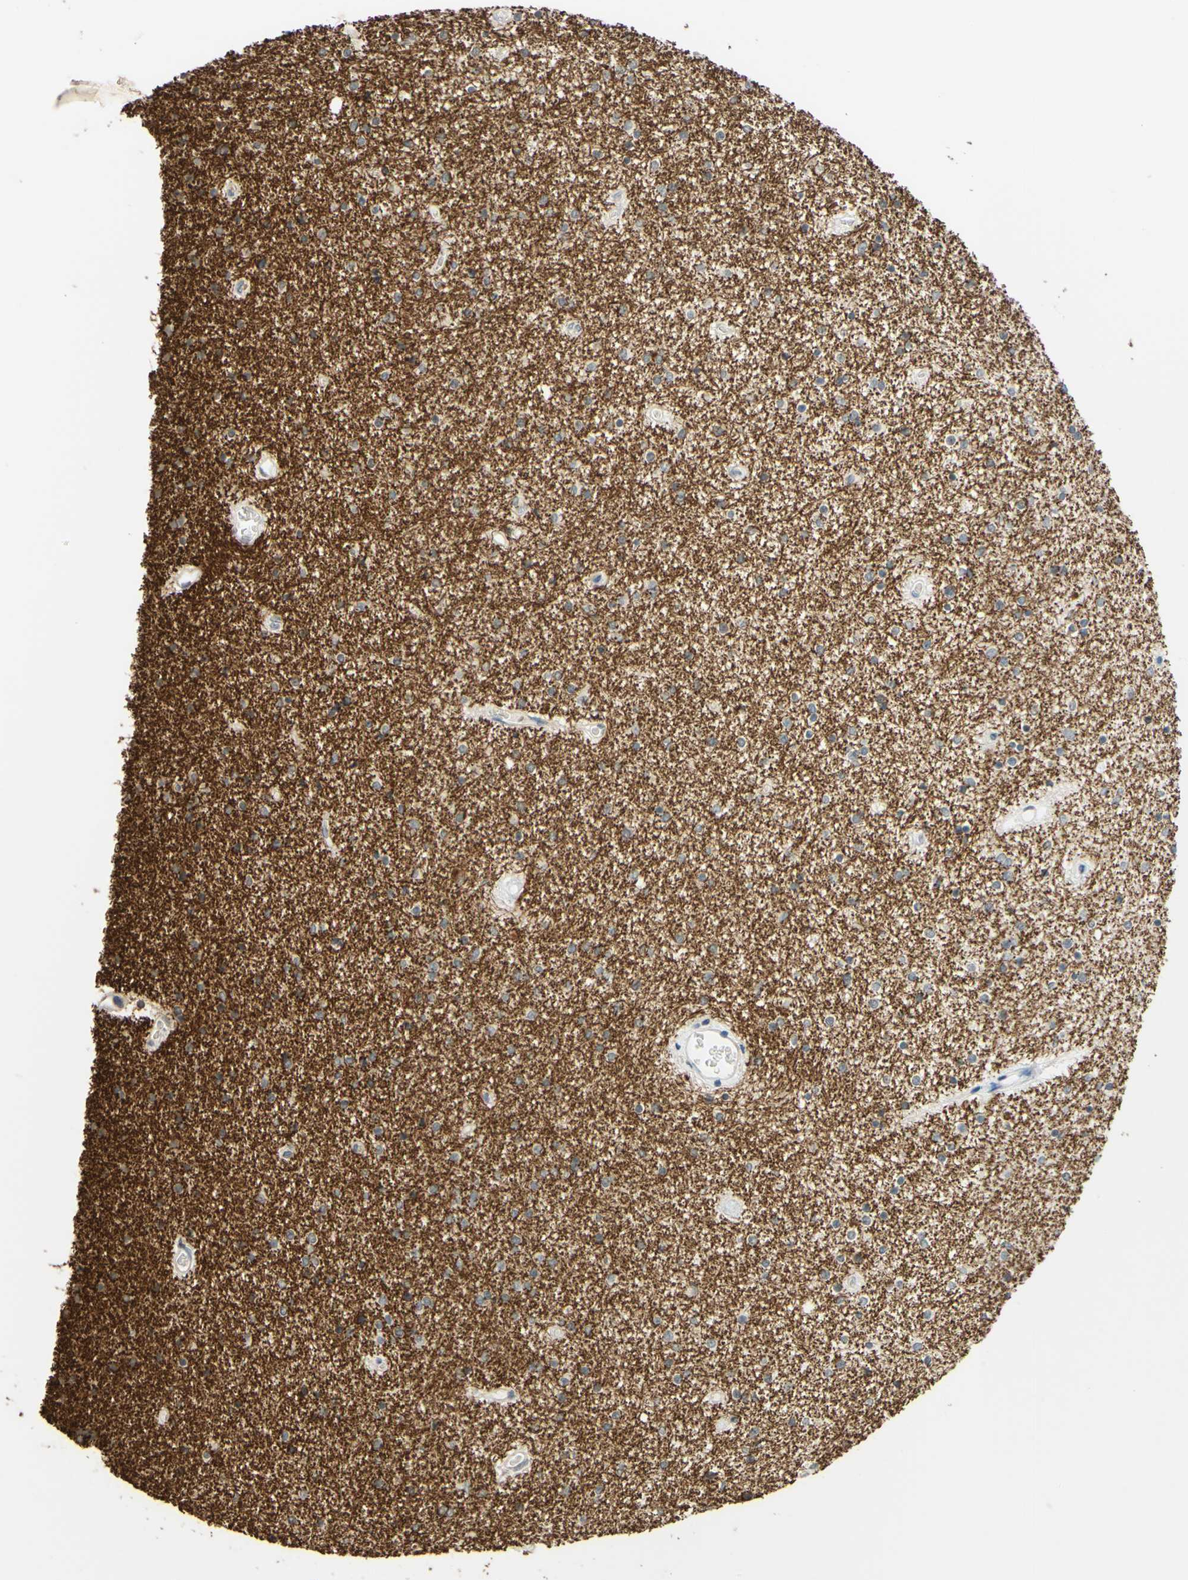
{"staining": {"intensity": "negative", "quantity": "none", "location": "none"}, "tissue": "caudate", "cell_type": "Glial cells", "image_type": "normal", "snomed": [{"axis": "morphology", "description": "Normal tissue, NOS"}, {"axis": "topography", "description": "Lateral ventricle wall"}], "caption": "Caudate was stained to show a protein in brown. There is no significant staining in glial cells.", "gene": "MAG", "patient": {"sex": "female", "age": 54}}